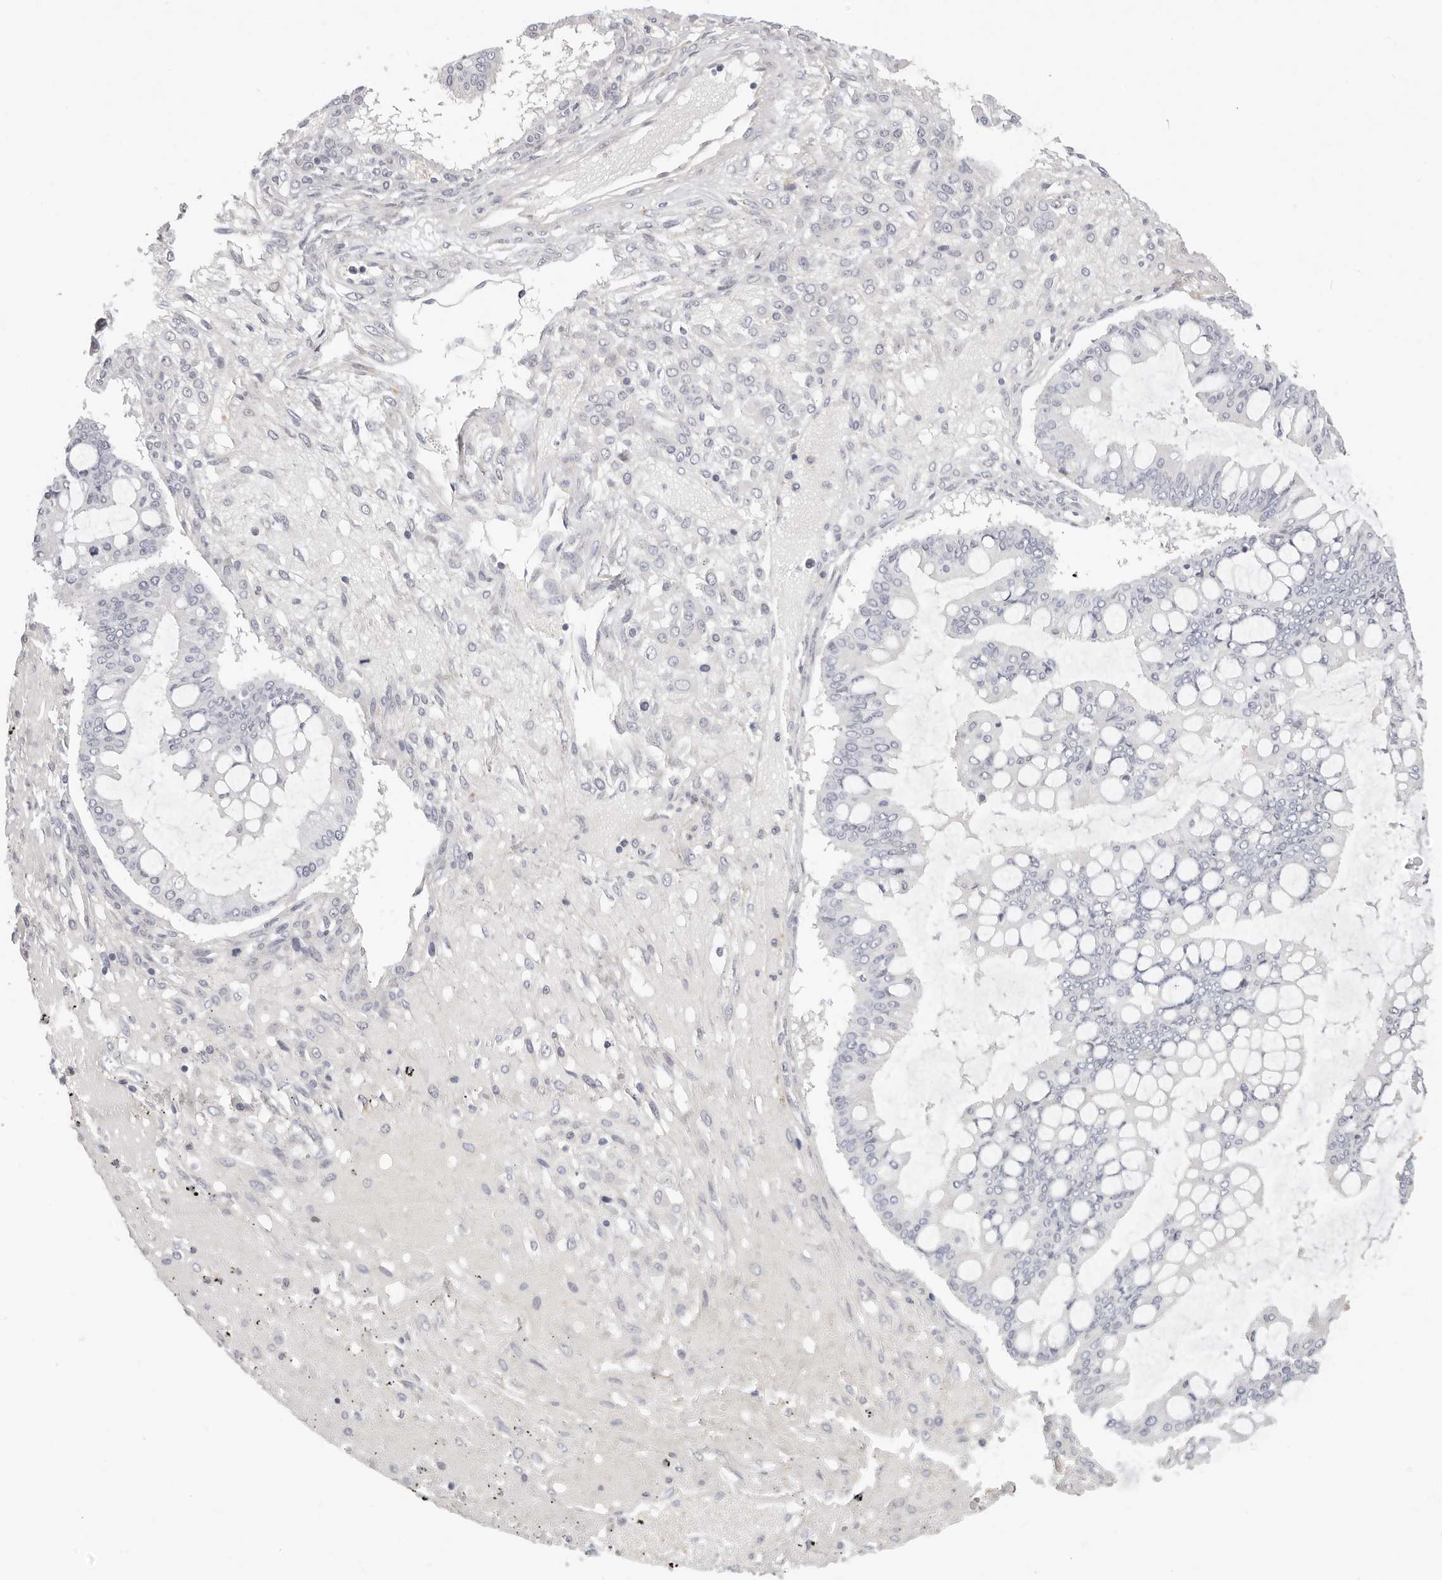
{"staining": {"intensity": "negative", "quantity": "none", "location": "none"}, "tissue": "ovarian cancer", "cell_type": "Tumor cells", "image_type": "cancer", "snomed": [{"axis": "morphology", "description": "Cystadenocarcinoma, mucinous, NOS"}, {"axis": "topography", "description": "Ovary"}], "caption": "Immunohistochemical staining of mucinous cystadenocarcinoma (ovarian) shows no significant positivity in tumor cells.", "gene": "ZRANB1", "patient": {"sex": "female", "age": 73}}